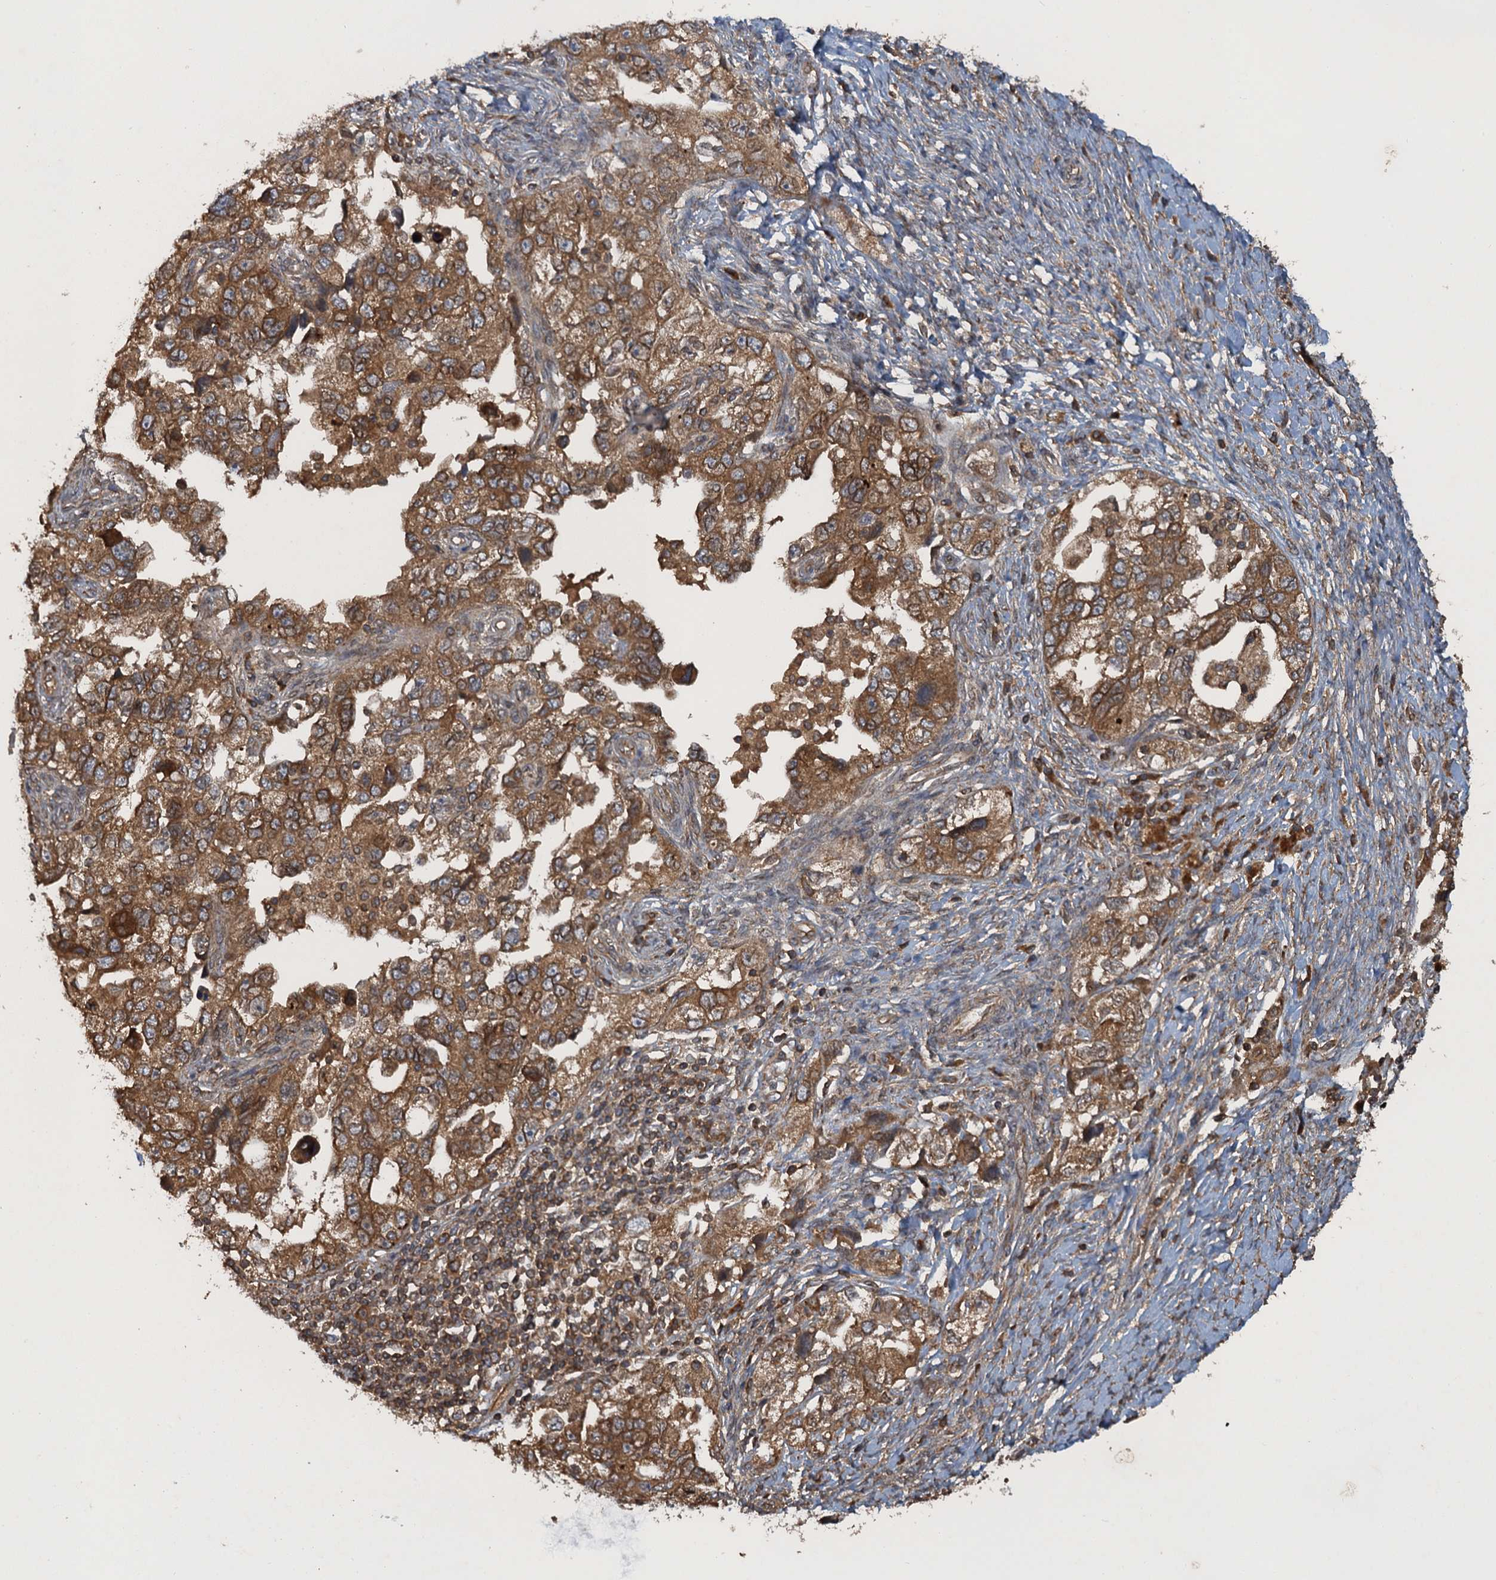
{"staining": {"intensity": "moderate", "quantity": ">75%", "location": "cytoplasmic/membranous,nuclear"}, "tissue": "ovarian cancer", "cell_type": "Tumor cells", "image_type": "cancer", "snomed": [{"axis": "morphology", "description": "Carcinoma, NOS"}, {"axis": "morphology", "description": "Cystadenocarcinoma, serous, NOS"}, {"axis": "topography", "description": "Ovary"}], "caption": "Human serous cystadenocarcinoma (ovarian) stained with a protein marker displays moderate staining in tumor cells.", "gene": "GLE1", "patient": {"sex": "female", "age": 69}}